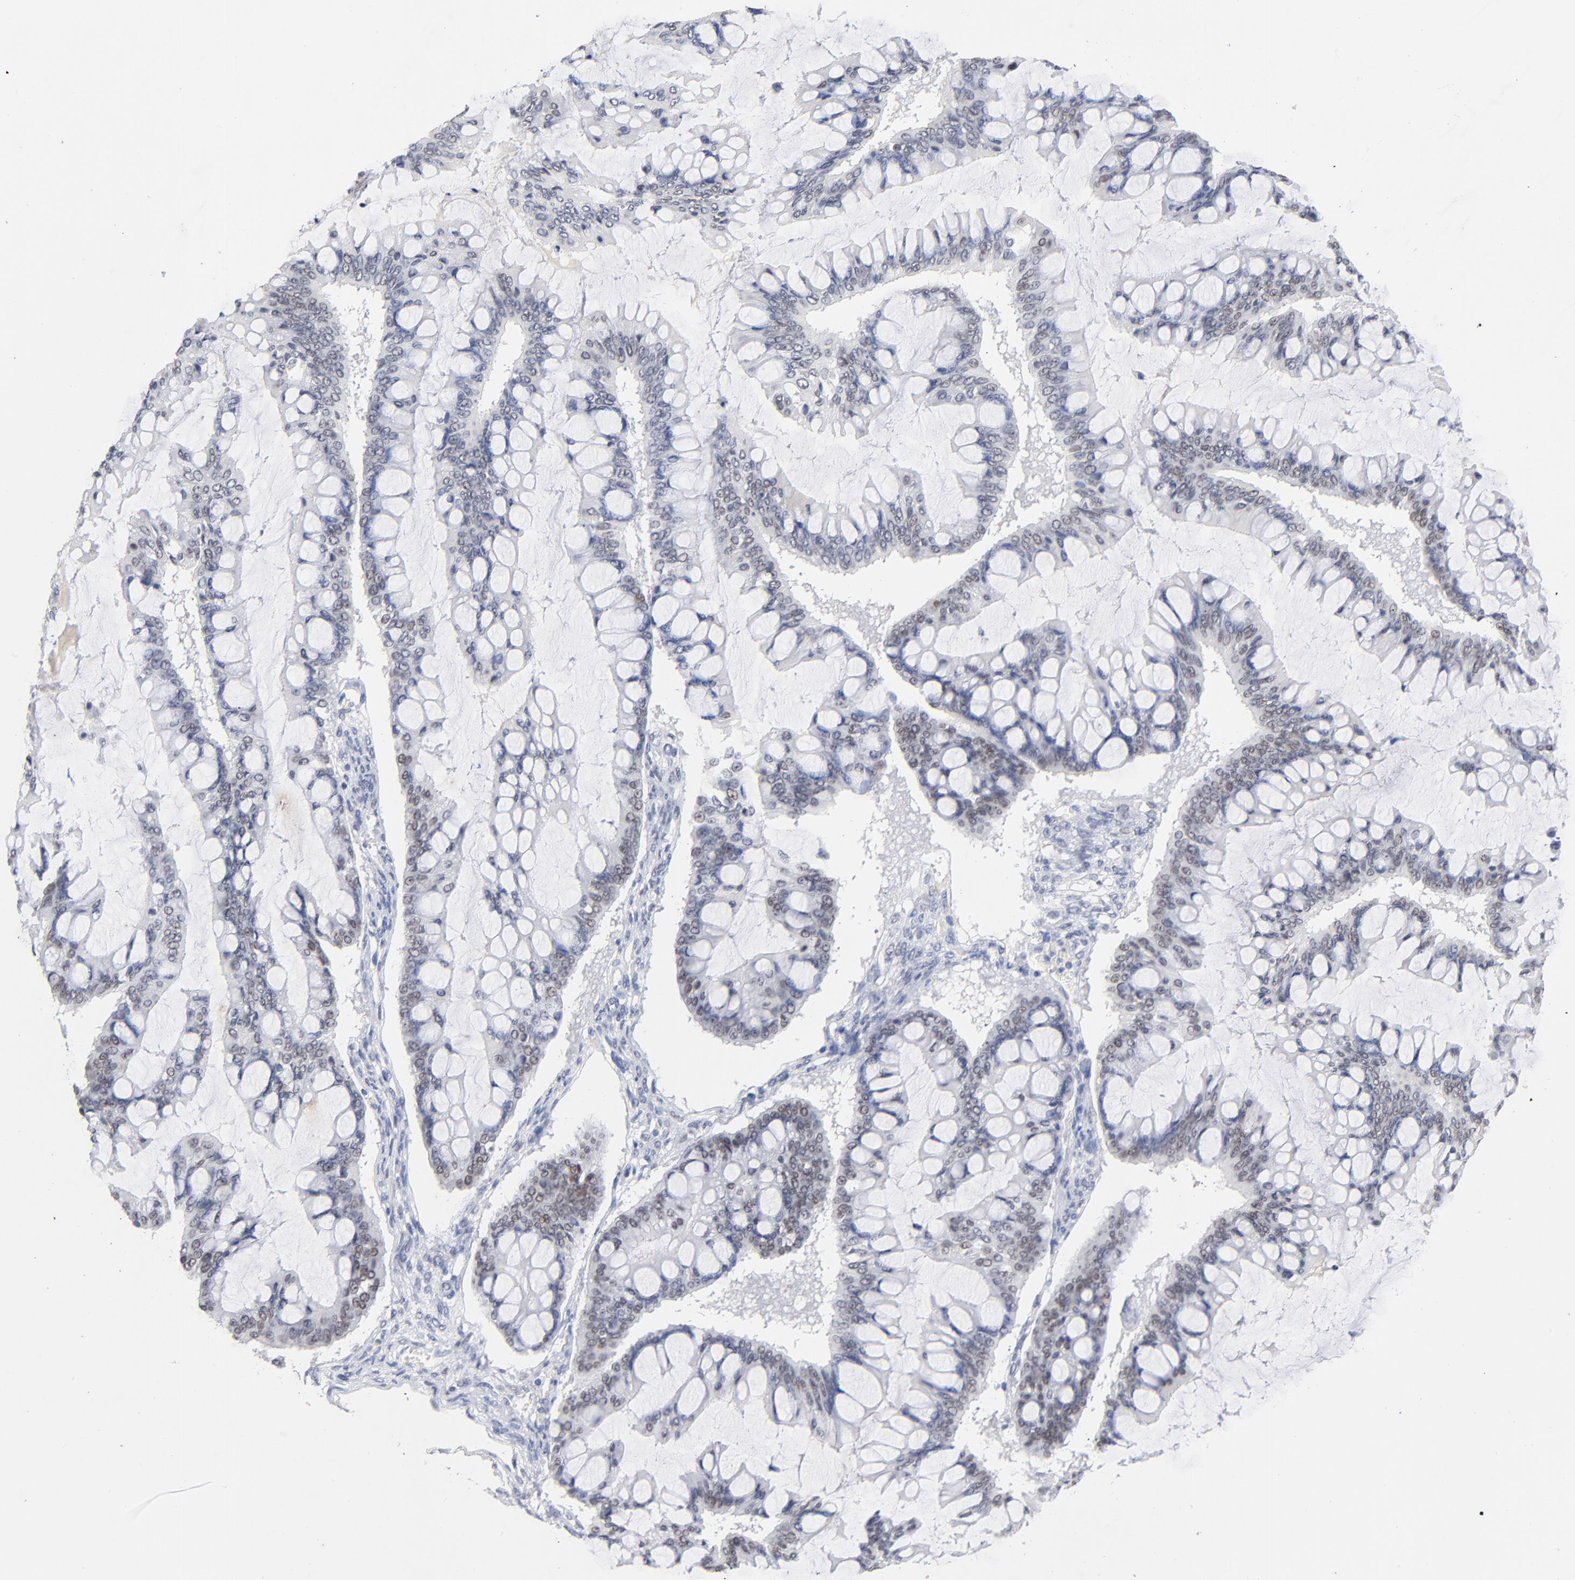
{"staining": {"intensity": "weak", "quantity": "25%-75%", "location": "nuclear"}, "tissue": "ovarian cancer", "cell_type": "Tumor cells", "image_type": "cancer", "snomed": [{"axis": "morphology", "description": "Cystadenocarcinoma, mucinous, NOS"}, {"axis": "topography", "description": "Ovary"}], "caption": "The image exhibits a brown stain indicating the presence of a protein in the nuclear of tumor cells in ovarian mucinous cystadenocarcinoma.", "gene": "ORC2", "patient": {"sex": "female", "age": 73}}